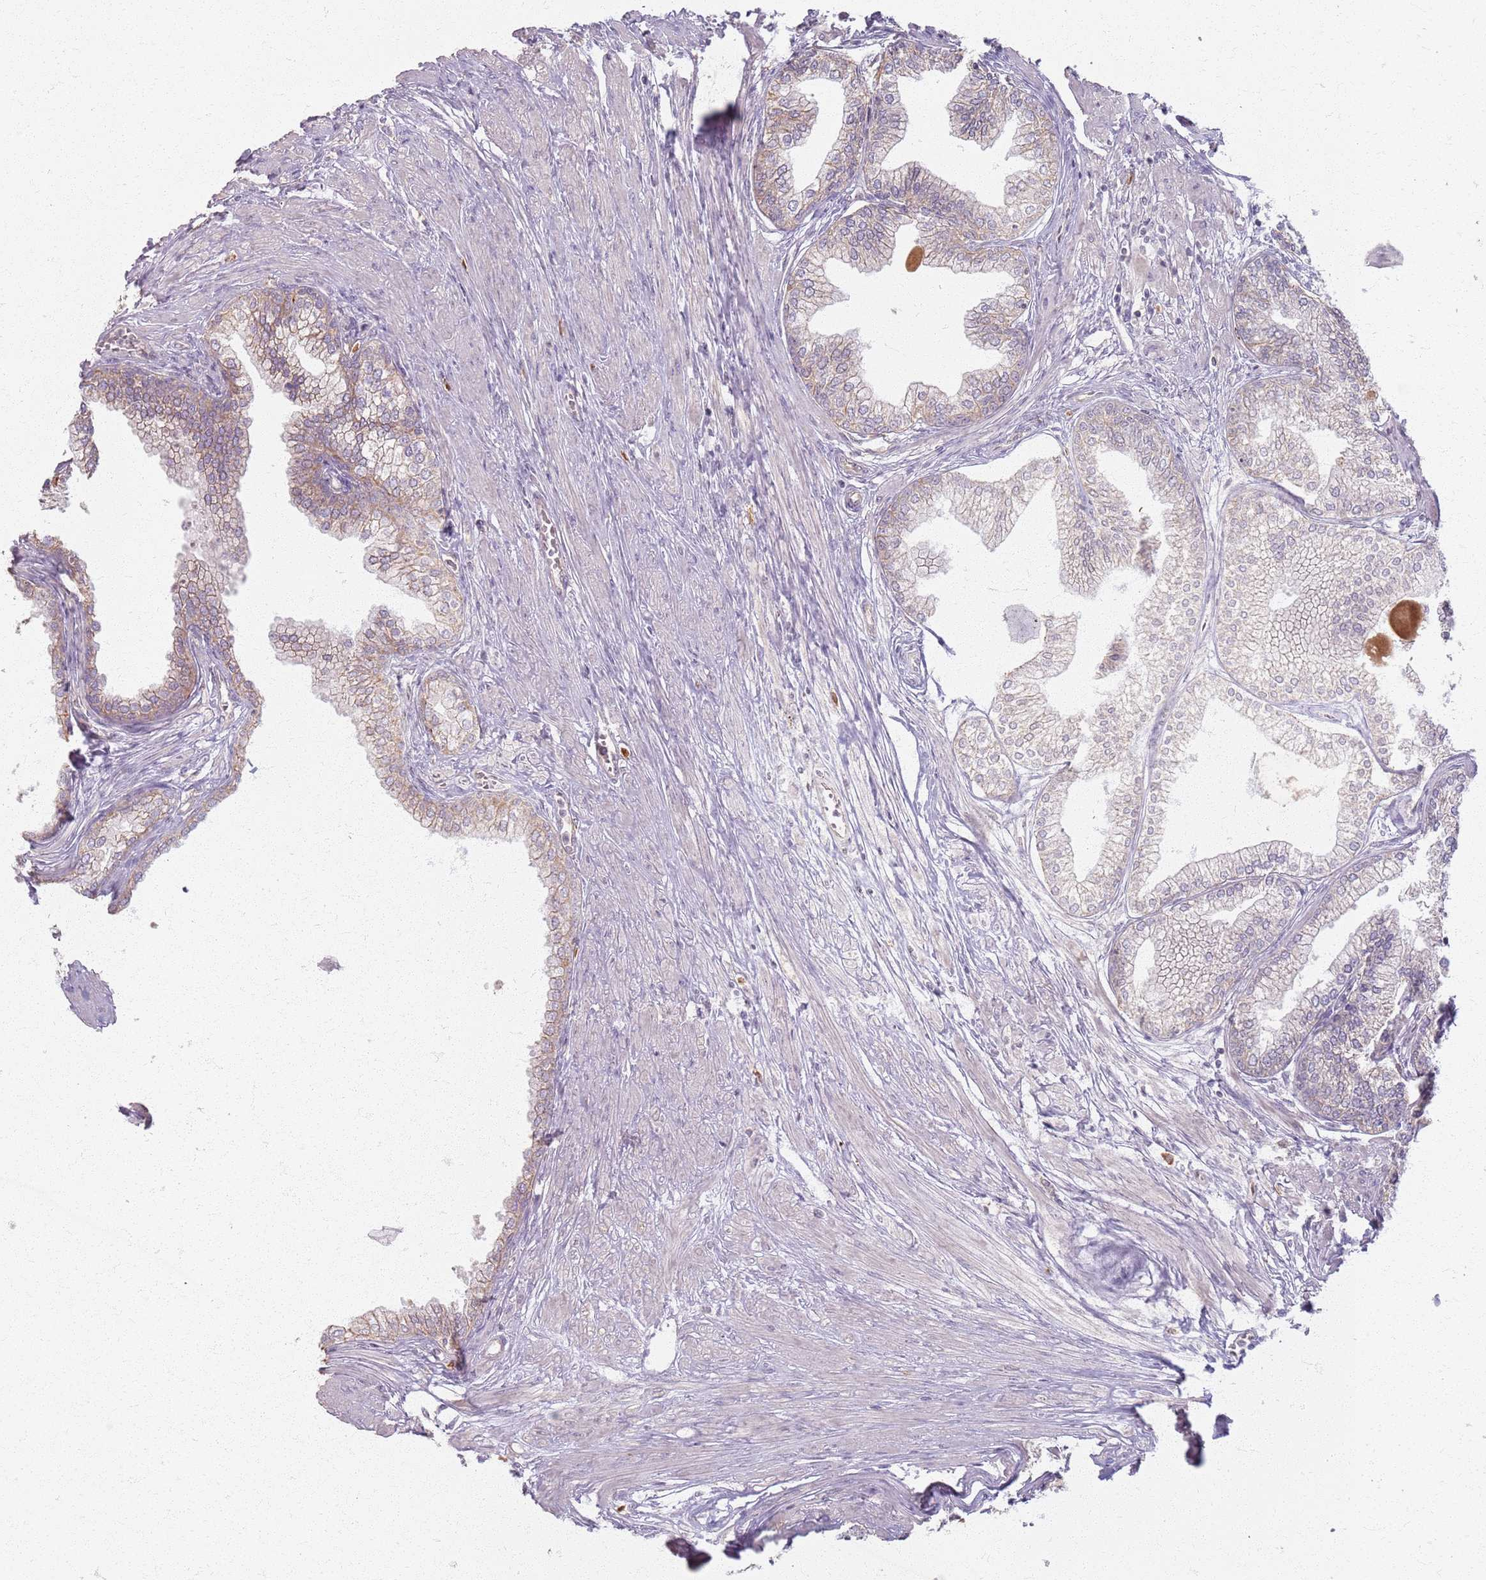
{"staining": {"intensity": "weak", "quantity": "25%-75%", "location": "cytoplasmic/membranous"}, "tissue": "prostate", "cell_type": "Glandular cells", "image_type": "normal", "snomed": [{"axis": "morphology", "description": "Normal tissue, NOS"}, {"axis": "morphology", "description": "Urothelial carcinoma, Low grade"}, {"axis": "topography", "description": "Urinary bladder"}, {"axis": "topography", "description": "Prostate"}], "caption": "IHC (DAB (3,3'-diaminobenzidine)) staining of normal prostate exhibits weak cytoplasmic/membranous protein staining in approximately 25%-75% of glandular cells. (DAB (3,3'-diaminobenzidine) = brown stain, brightfield microscopy at high magnification).", "gene": "KCNA5", "patient": {"sex": "male", "age": 60}}